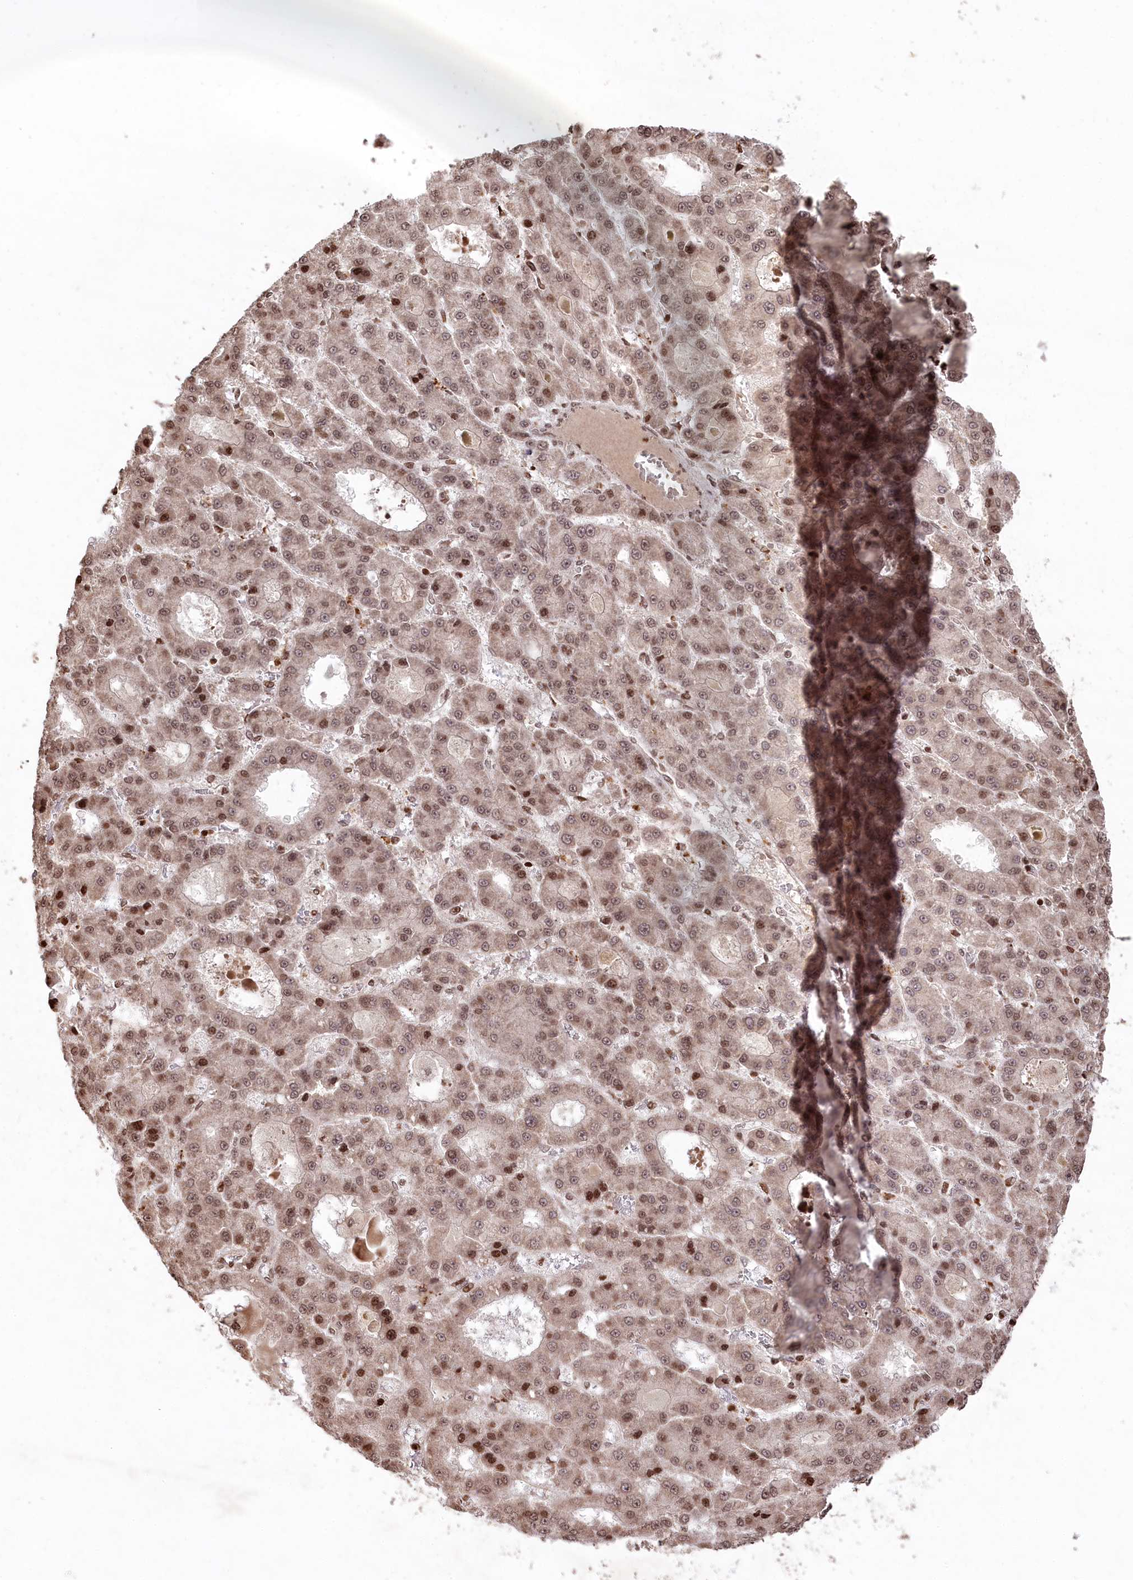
{"staining": {"intensity": "moderate", "quantity": ">75%", "location": "nuclear"}, "tissue": "liver cancer", "cell_type": "Tumor cells", "image_type": "cancer", "snomed": [{"axis": "morphology", "description": "Carcinoma, Hepatocellular, NOS"}, {"axis": "topography", "description": "Liver"}], "caption": "DAB (3,3'-diaminobenzidine) immunohistochemical staining of liver cancer (hepatocellular carcinoma) demonstrates moderate nuclear protein expression in approximately >75% of tumor cells.", "gene": "CCSER2", "patient": {"sex": "male", "age": 70}}